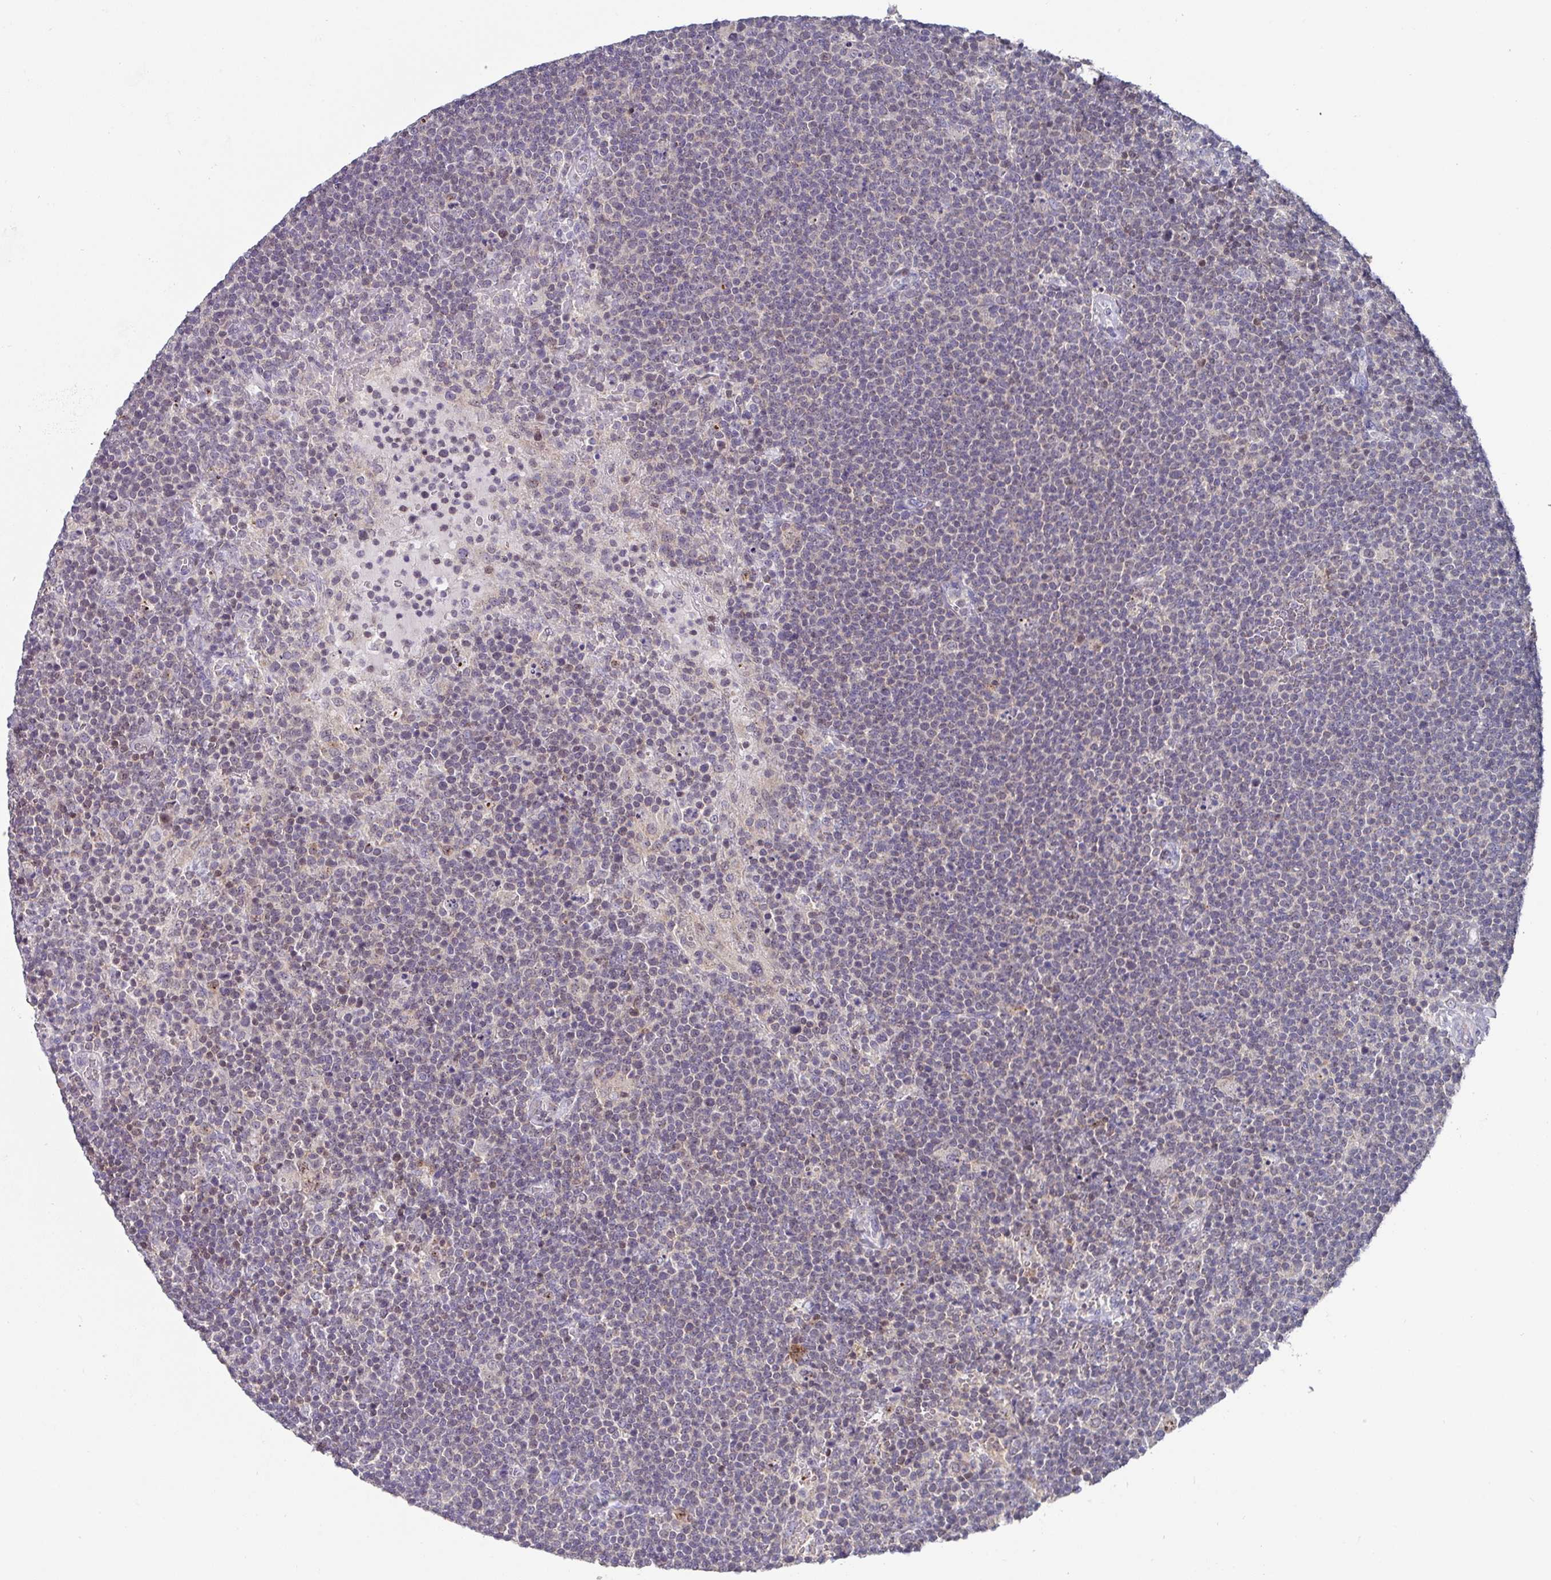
{"staining": {"intensity": "negative", "quantity": "none", "location": "none"}, "tissue": "lymphoma", "cell_type": "Tumor cells", "image_type": "cancer", "snomed": [{"axis": "morphology", "description": "Malignant lymphoma, non-Hodgkin's type, High grade"}, {"axis": "topography", "description": "Lymph node"}], "caption": "This is an immunohistochemistry photomicrograph of human malignant lymphoma, non-Hodgkin's type (high-grade). There is no positivity in tumor cells.", "gene": "DCAF12L2", "patient": {"sex": "male", "age": 61}}